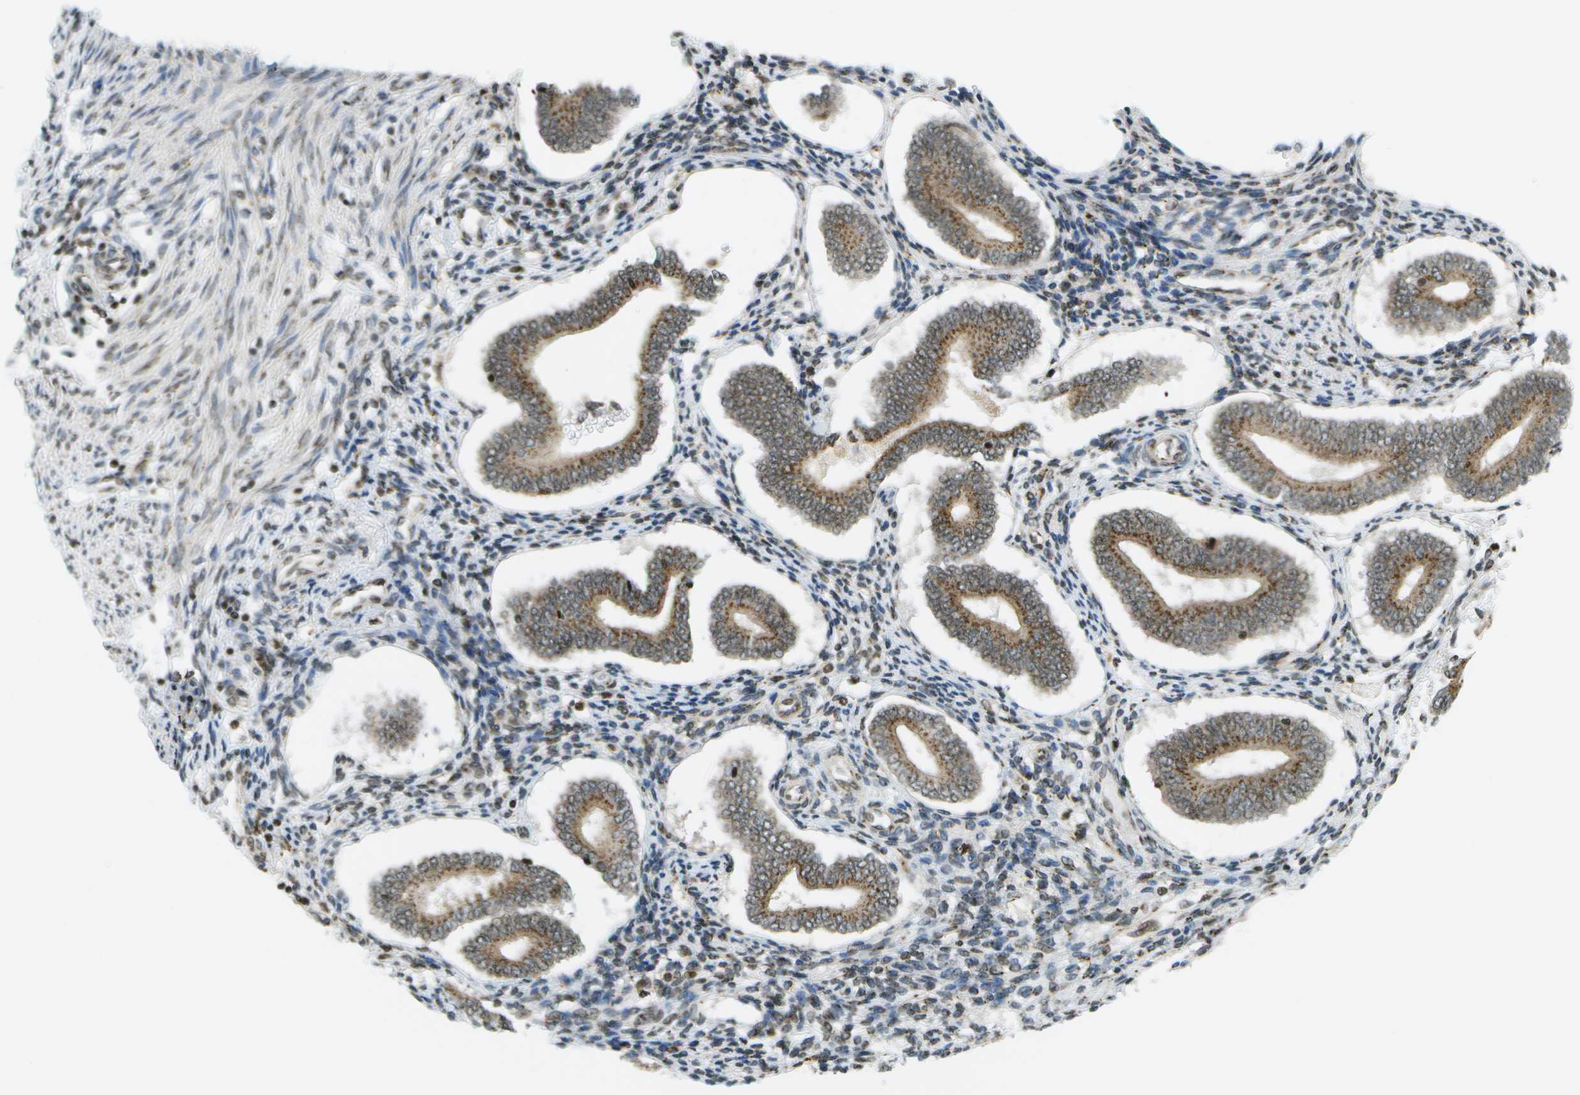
{"staining": {"intensity": "moderate", "quantity": "25%-75%", "location": "nuclear"}, "tissue": "endometrium", "cell_type": "Cells in endometrial stroma", "image_type": "normal", "snomed": [{"axis": "morphology", "description": "Normal tissue, NOS"}, {"axis": "topography", "description": "Endometrium"}], "caption": "Human endometrium stained for a protein (brown) demonstrates moderate nuclear positive staining in about 25%-75% of cells in endometrial stroma.", "gene": "EVC", "patient": {"sex": "female", "age": 42}}